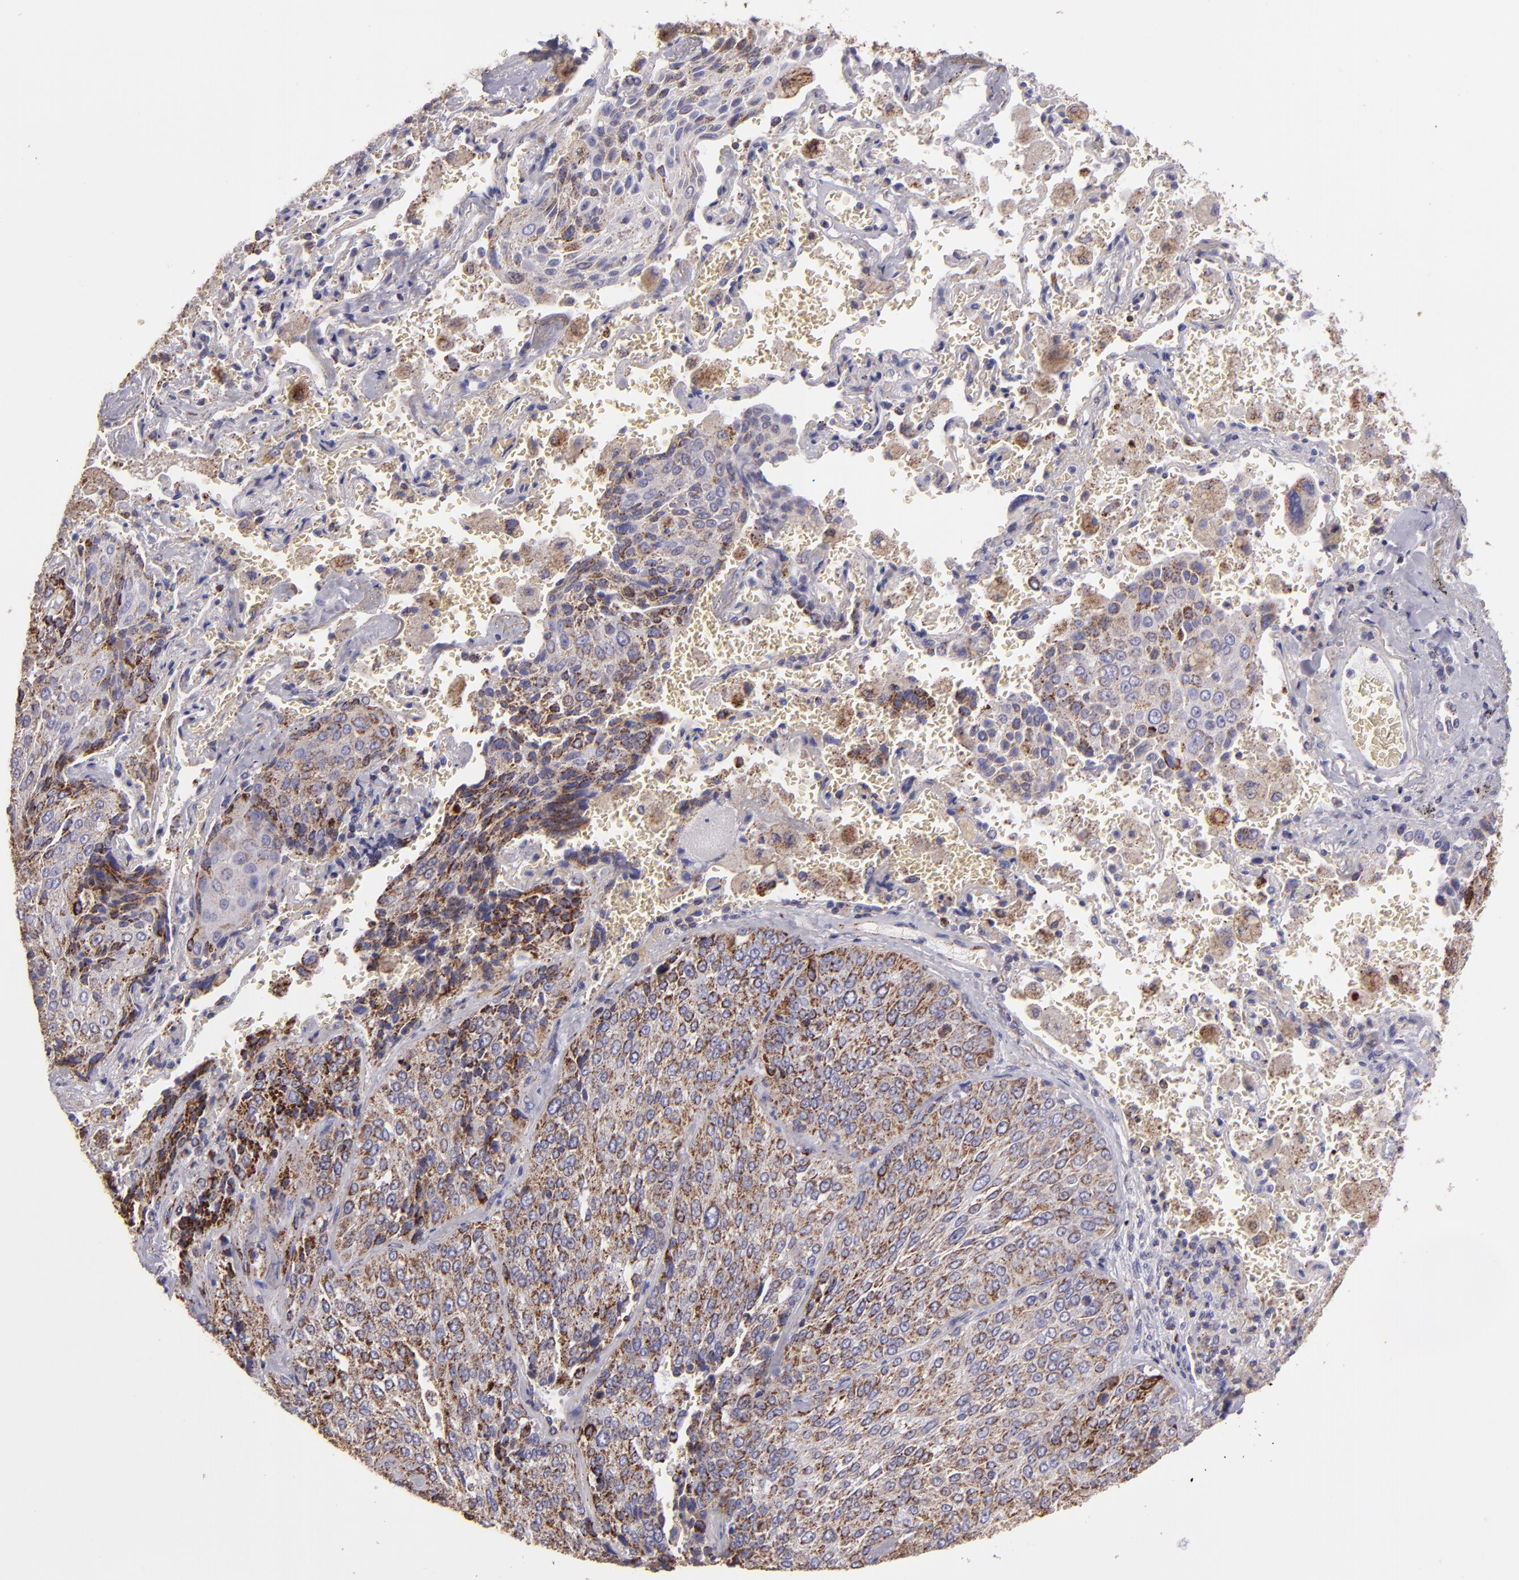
{"staining": {"intensity": "strong", "quantity": "<25%", "location": "cytoplasmic/membranous"}, "tissue": "lung cancer", "cell_type": "Tumor cells", "image_type": "cancer", "snomed": [{"axis": "morphology", "description": "Squamous cell carcinoma, NOS"}, {"axis": "topography", "description": "Lung"}], "caption": "Strong cytoplasmic/membranous protein positivity is identified in approximately <25% of tumor cells in lung squamous cell carcinoma.", "gene": "HSPD1", "patient": {"sex": "male", "age": 54}}